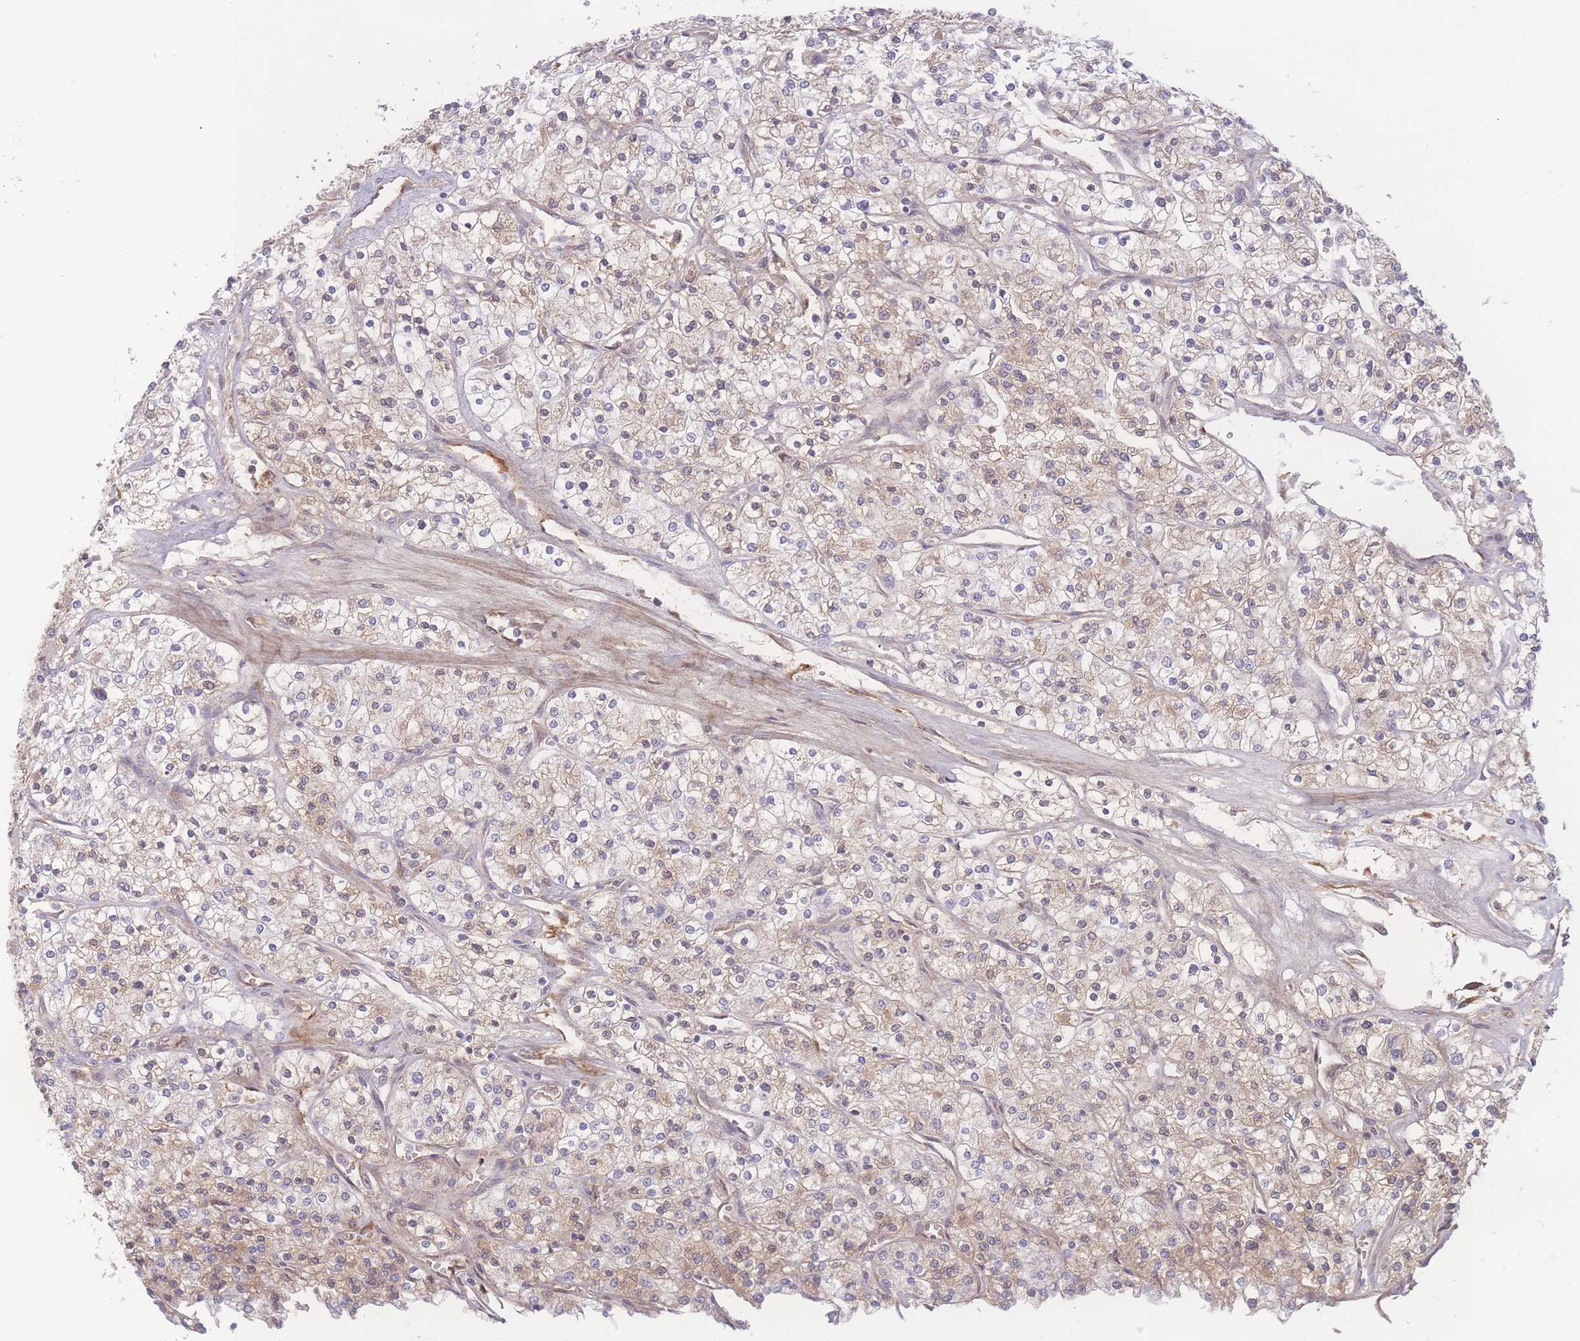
{"staining": {"intensity": "weak", "quantity": "25%-75%", "location": "cytoplasmic/membranous"}, "tissue": "renal cancer", "cell_type": "Tumor cells", "image_type": "cancer", "snomed": [{"axis": "morphology", "description": "Adenocarcinoma, NOS"}, {"axis": "topography", "description": "Kidney"}], "caption": "Tumor cells reveal weak cytoplasmic/membranous staining in about 25%-75% of cells in adenocarcinoma (renal).", "gene": "RAVER1", "patient": {"sex": "male", "age": 80}}